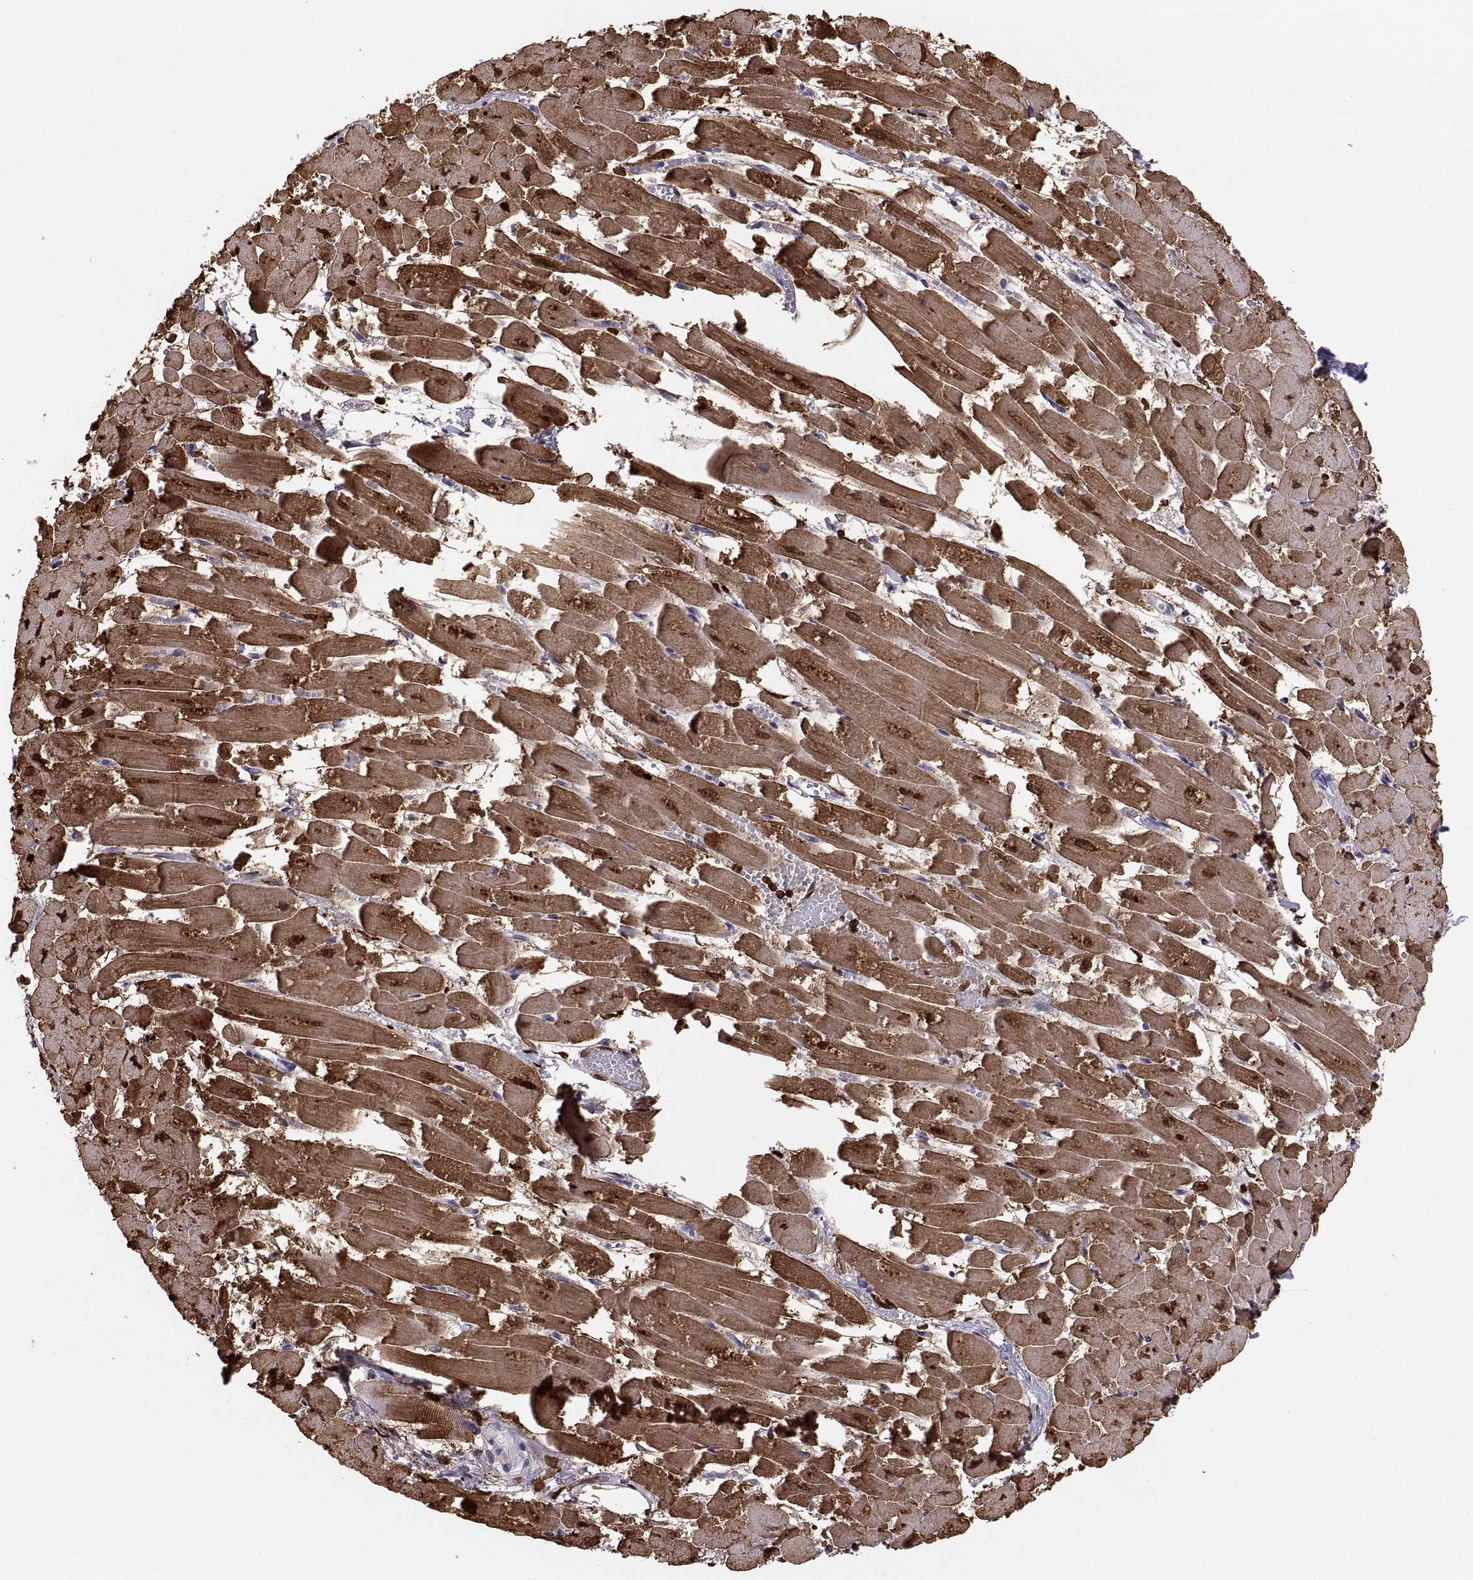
{"staining": {"intensity": "strong", "quantity": "25%-75%", "location": "cytoplasmic/membranous"}, "tissue": "heart muscle", "cell_type": "Cardiomyocytes", "image_type": "normal", "snomed": [{"axis": "morphology", "description": "Normal tissue, NOS"}, {"axis": "topography", "description": "Heart"}], "caption": "Immunohistochemistry micrograph of normal heart muscle stained for a protein (brown), which demonstrates high levels of strong cytoplasmic/membranous positivity in approximately 25%-75% of cardiomyocytes.", "gene": "TNNC1", "patient": {"sex": "female", "age": 52}}